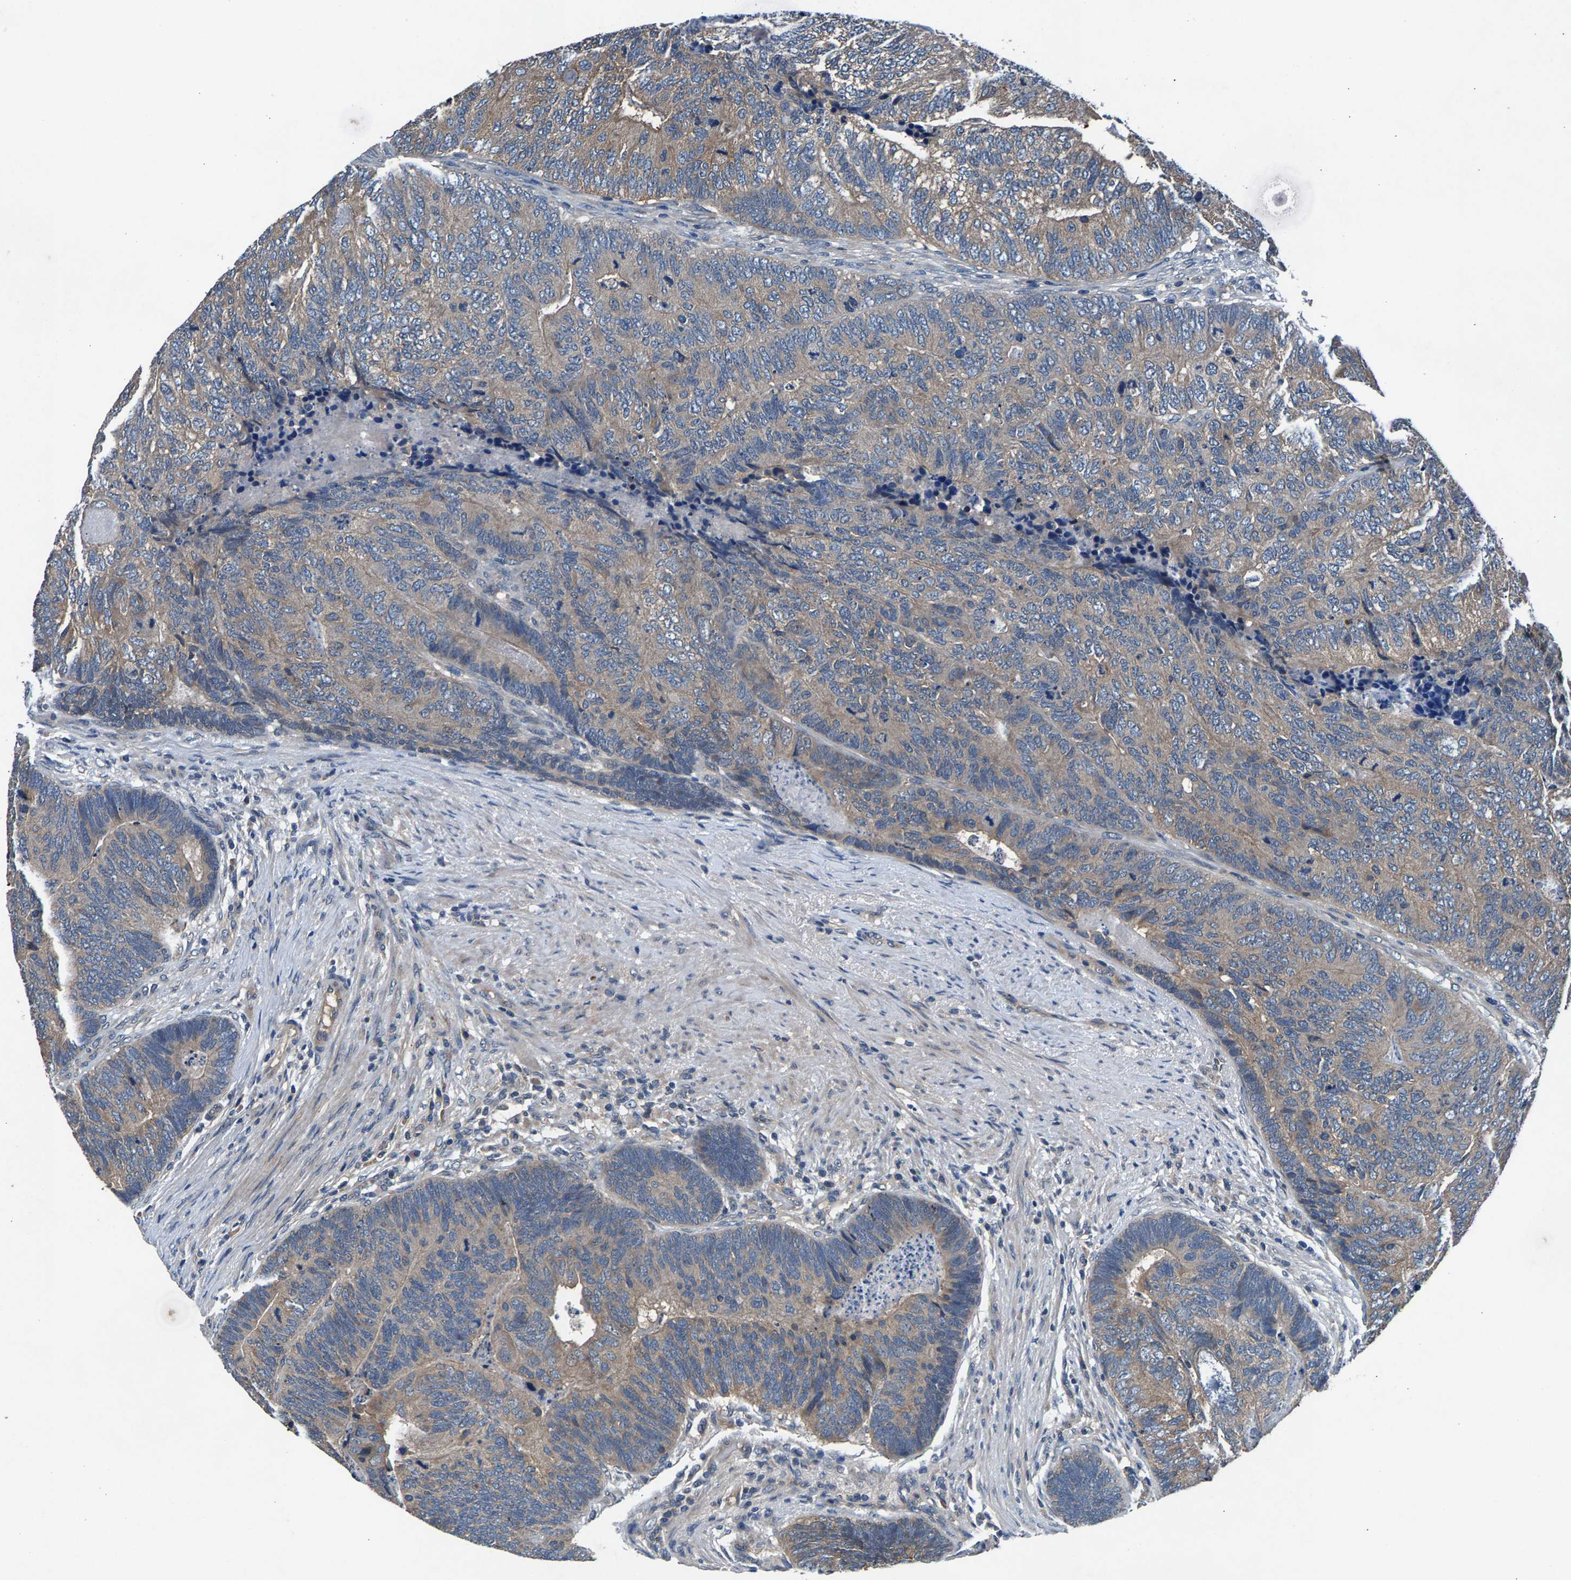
{"staining": {"intensity": "weak", "quantity": "25%-75%", "location": "cytoplasmic/membranous"}, "tissue": "colorectal cancer", "cell_type": "Tumor cells", "image_type": "cancer", "snomed": [{"axis": "morphology", "description": "Adenocarcinoma, NOS"}, {"axis": "topography", "description": "Colon"}], "caption": "Immunohistochemistry (DAB (3,3'-diaminobenzidine)) staining of human colorectal cancer (adenocarcinoma) reveals weak cytoplasmic/membranous protein positivity in approximately 25%-75% of tumor cells.", "gene": "PRXL2C", "patient": {"sex": "female", "age": 67}}